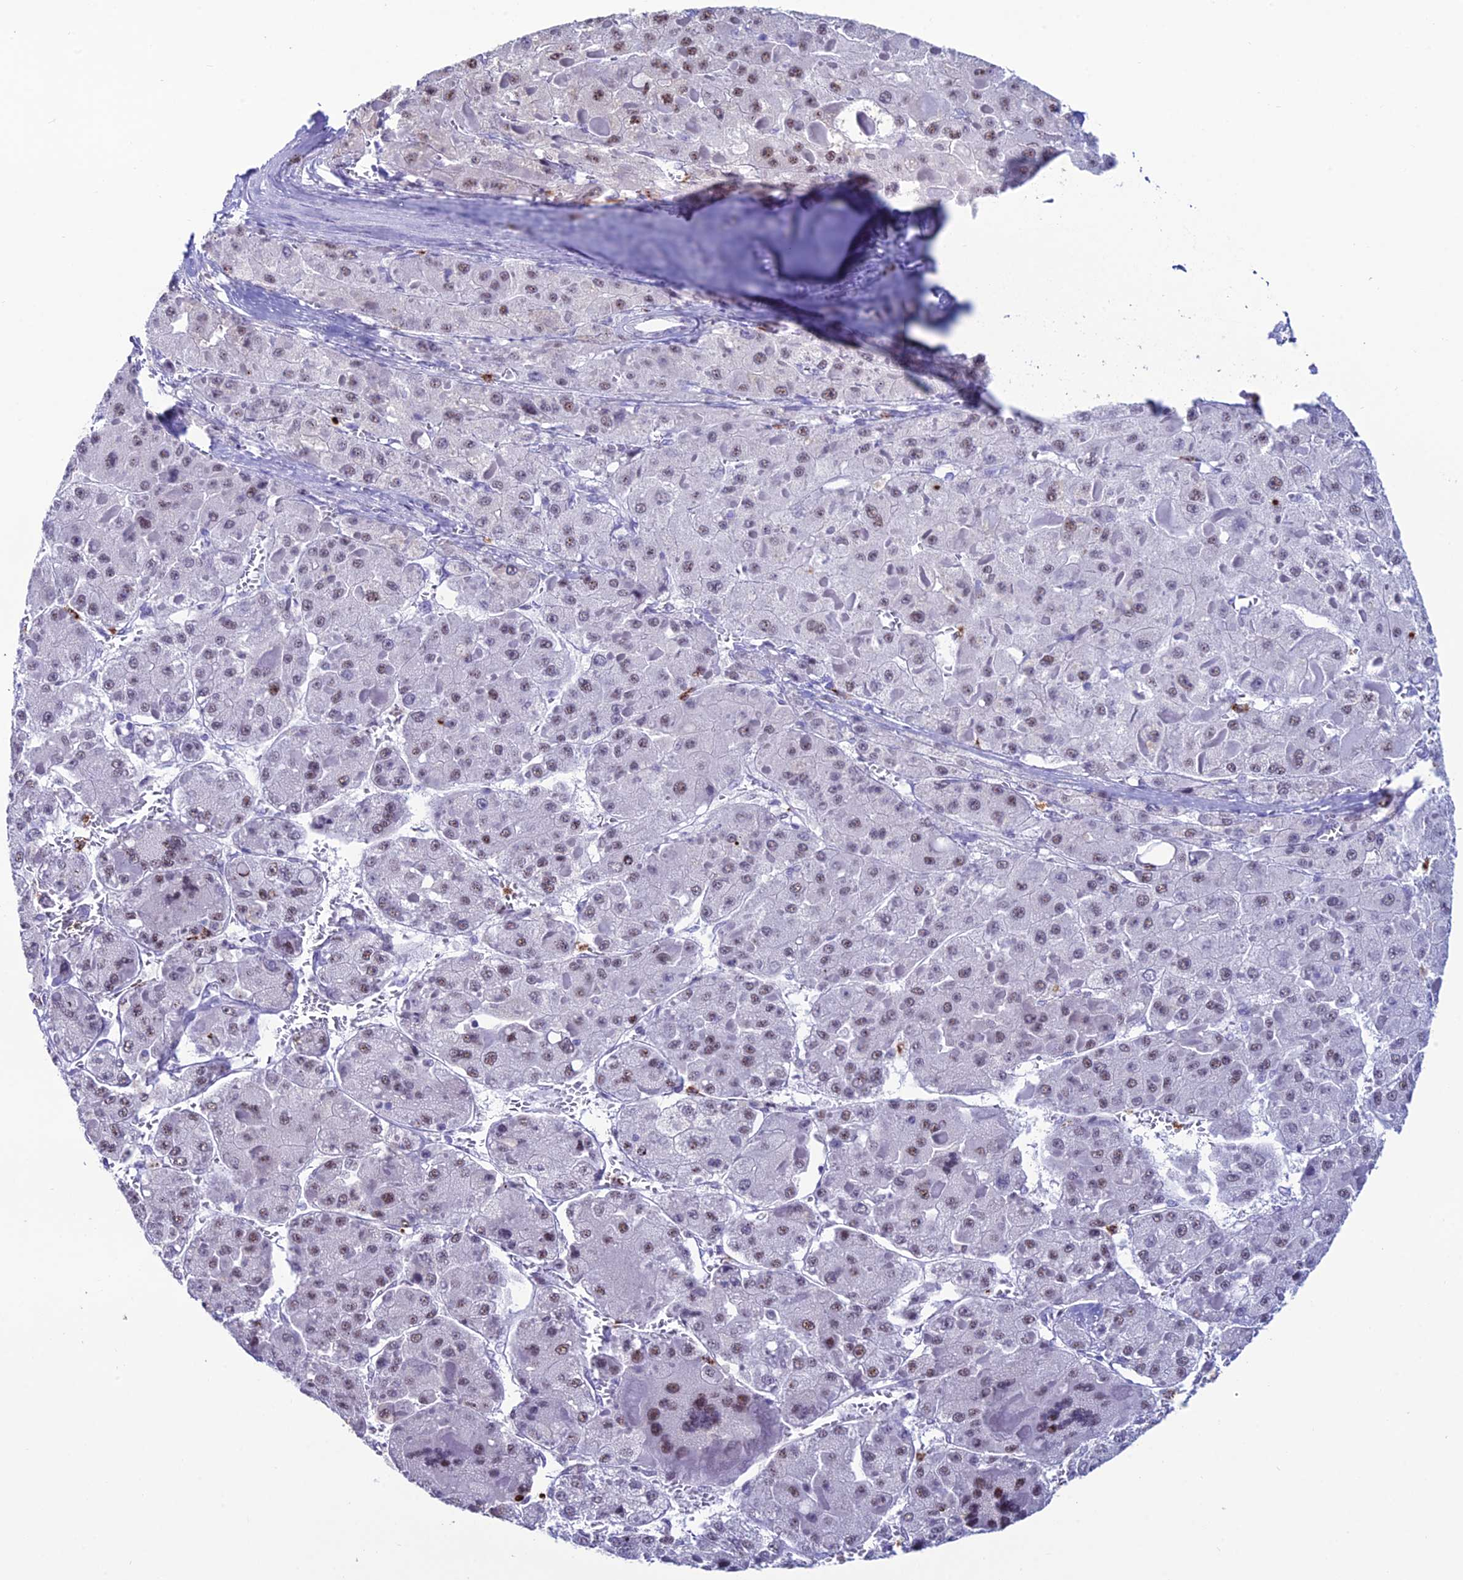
{"staining": {"intensity": "moderate", "quantity": "<25%", "location": "nuclear"}, "tissue": "liver cancer", "cell_type": "Tumor cells", "image_type": "cancer", "snomed": [{"axis": "morphology", "description": "Carcinoma, Hepatocellular, NOS"}, {"axis": "topography", "description": "Liver"}], "caption": "Liver cancer tissue shows moderate nuclear positivity in about <25% of tumor cells, visualized by immunohistochemistry.", "gene": "MFSD2B", "patient": {"sex": "female", "age": 73}}